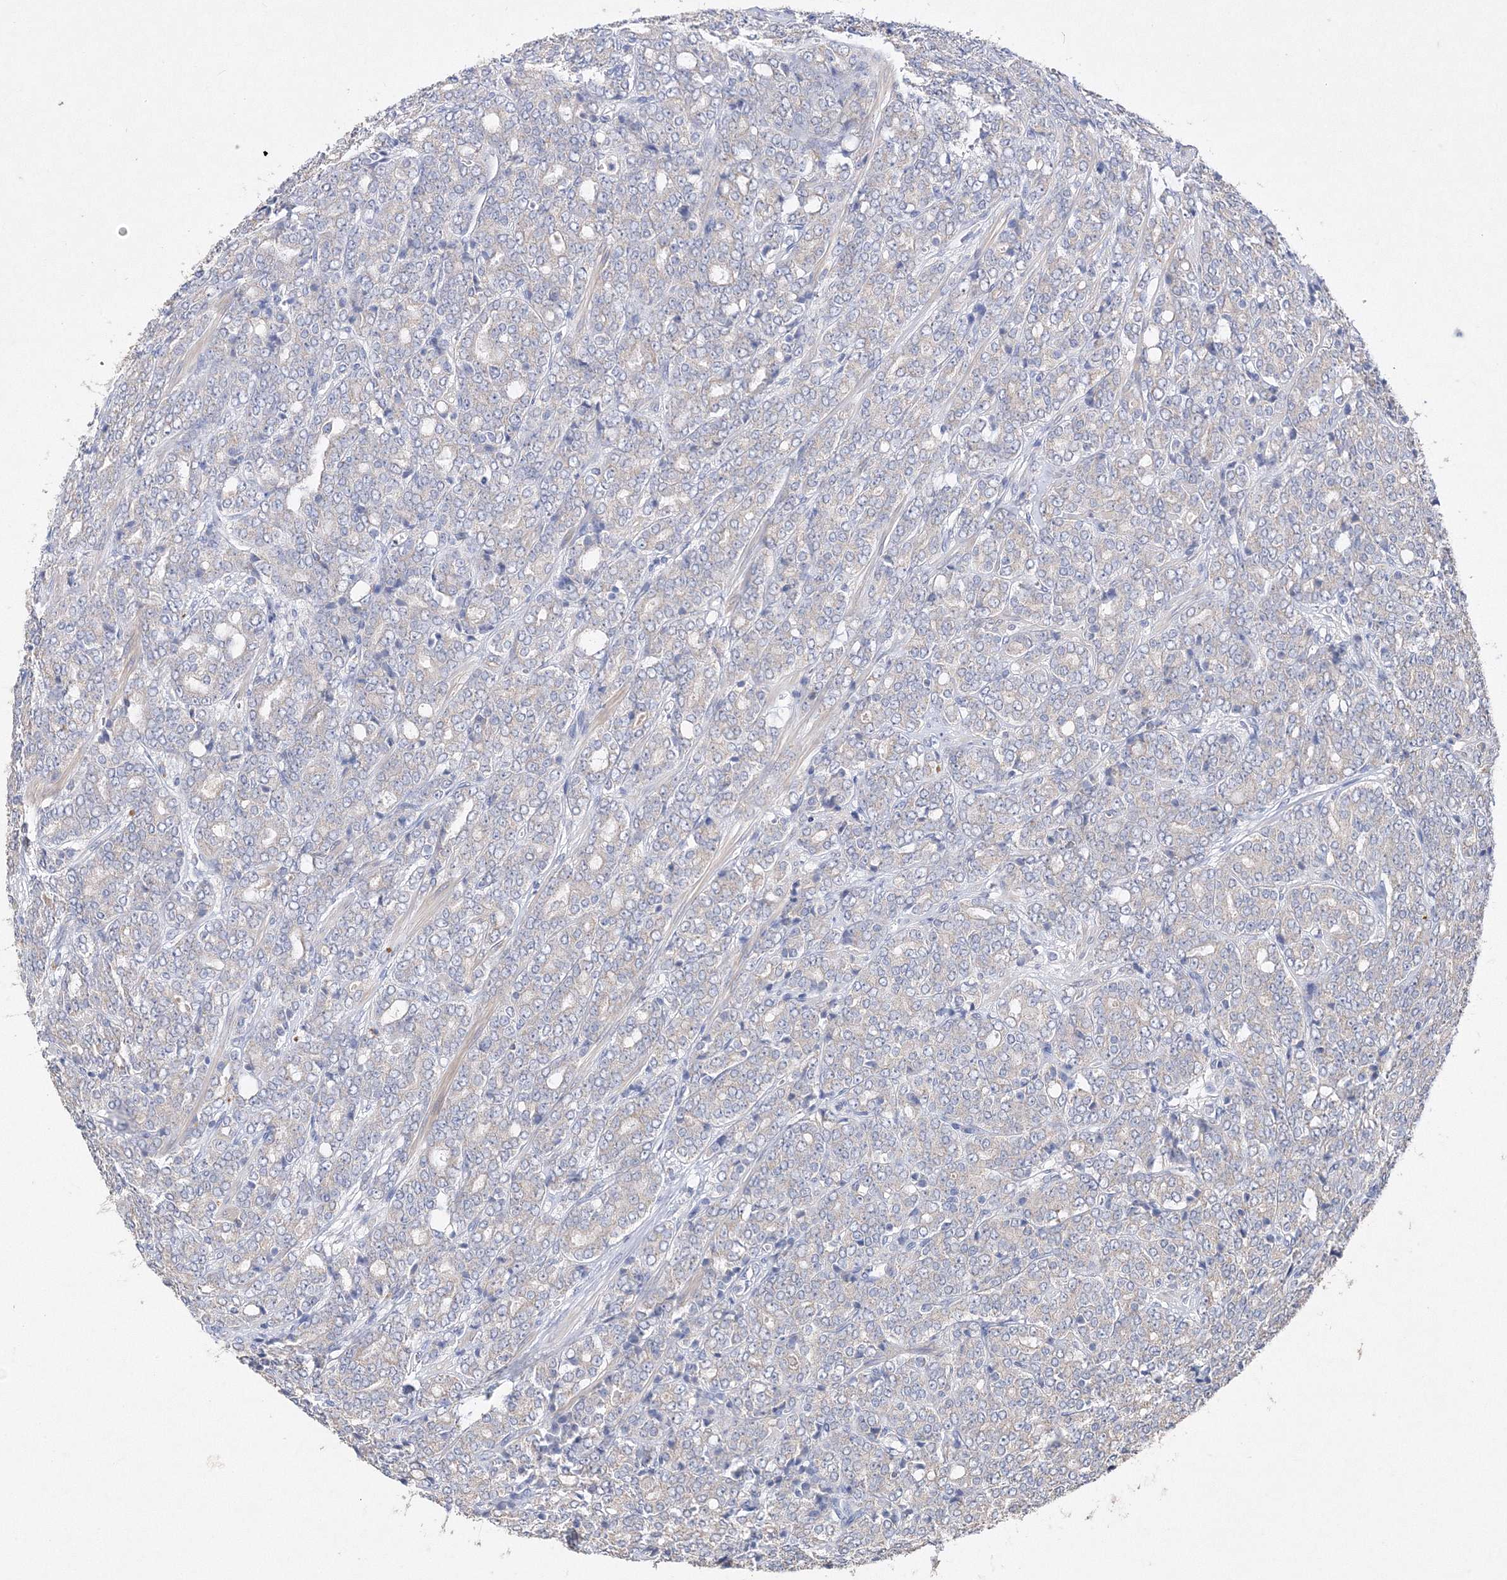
{"staining": {"intensity": "negative", "quantity": "none", "location": "none"}, "tissue": "prostate cancer", "cell_type": "Tumor cells", "image_type": "cancer", "snomed": [{"axis": "morphology", "description": "Adenocarcinoma, High grade"}, {"axis": "topography", "description": "Prostate"}], "caption": "The photomicrograph reveals no significant staining in tumor cells of prostate cancer.", "gene": "GLS", "patient": {"sex": "male", "age": 62}}